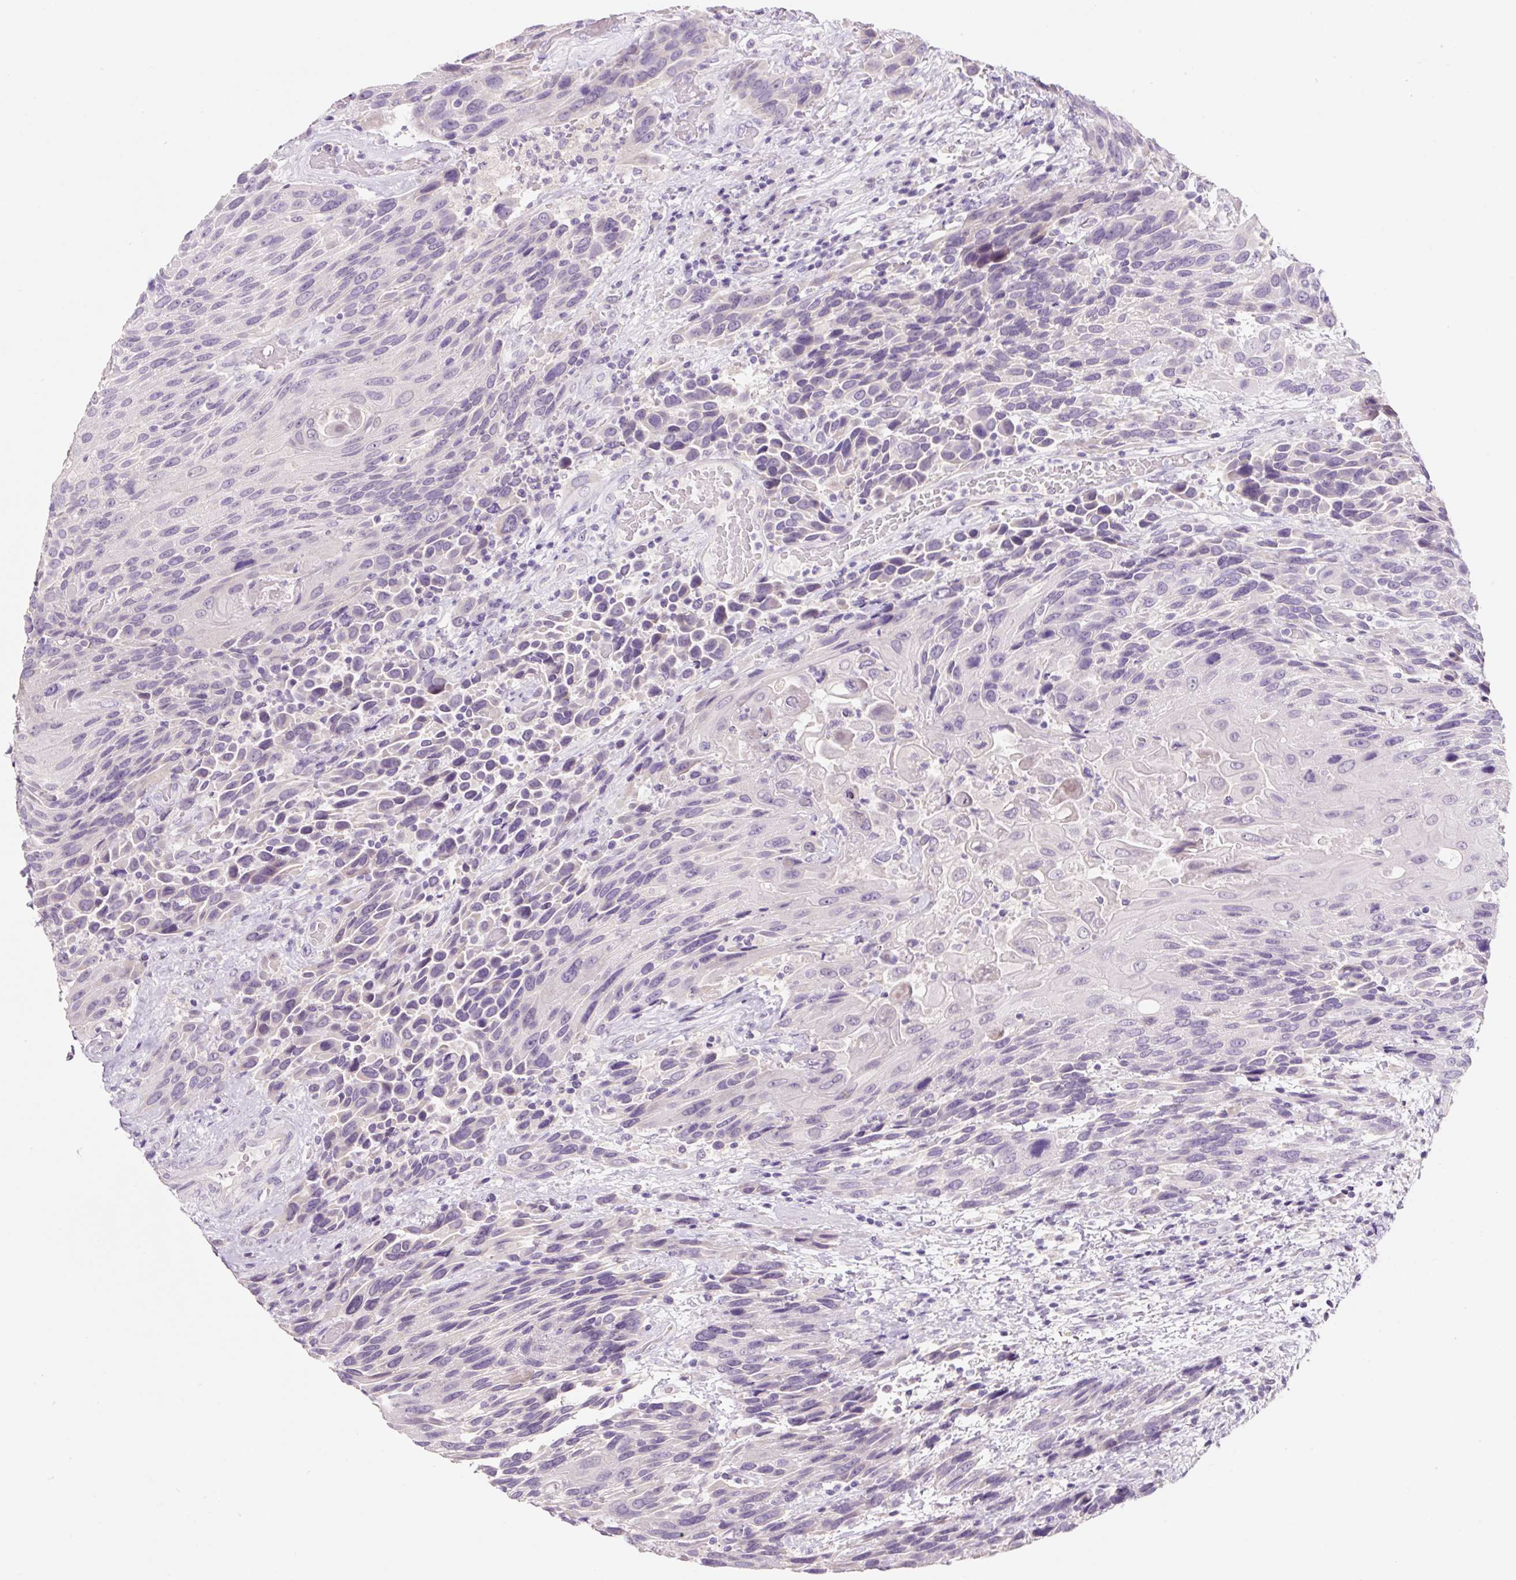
{"staining": {"intensity": "negative", "quantity": "none", "location": "none"}, "tissue": "urothelial cancer", "cell_type": "Tumor cells", "image_type": "cancer", "snomed": [{"axis": "morphology", "description": "Urothelial carcinoma, High grade"}, {"axis": "topography", "description": "Urinary bladder"}], "caption": "High power microscopy image of an immunohistochemistry (IHC) micrograph of high-grade urothelial carcinoma, revealing no significant positivity in tumor cells.", "gene": "SYP", "patient": {"sex": "female", "age": 70}}